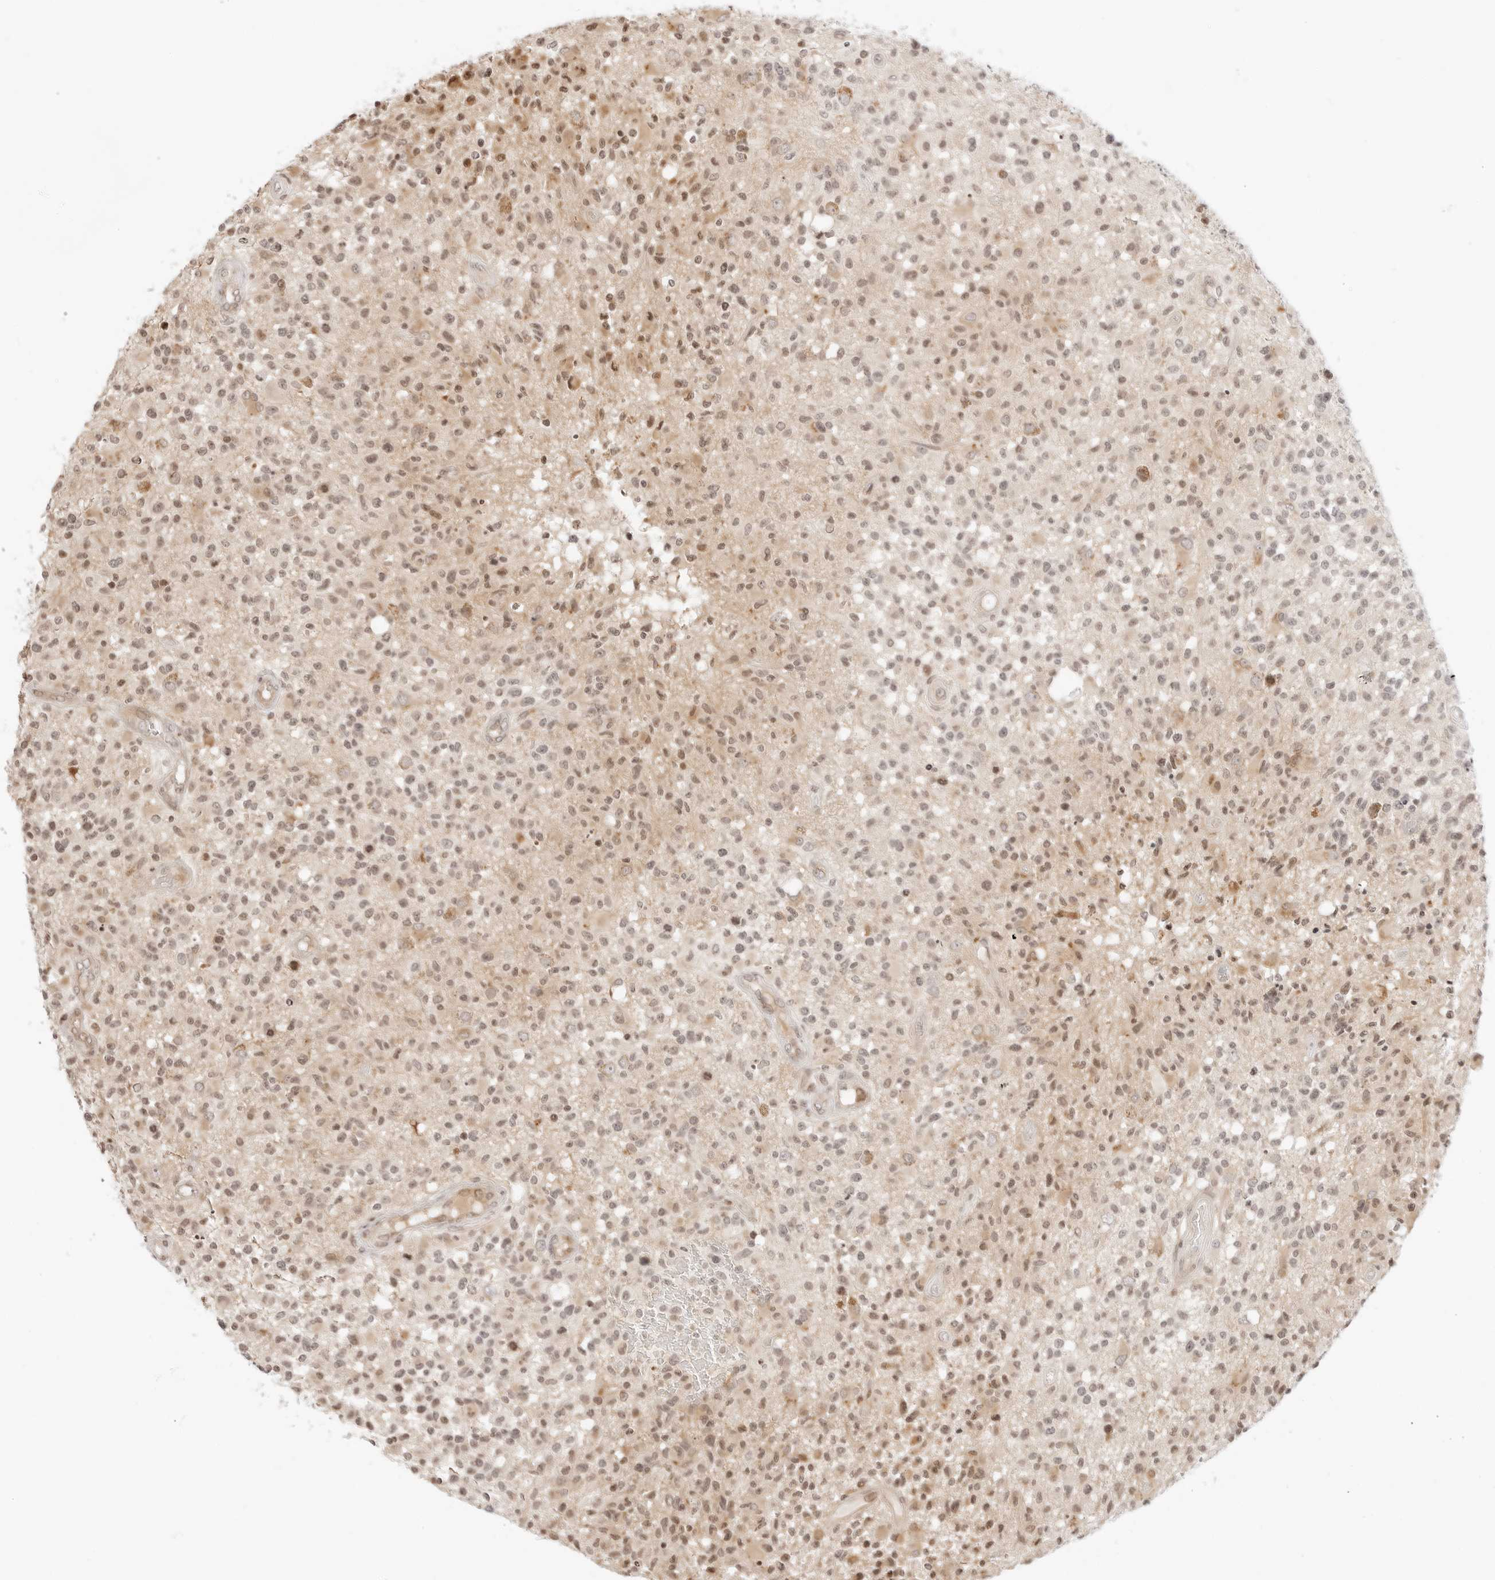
{"staining": {"intensity": "moderate", "quantity": "<25%", "location": "cytoplasmic/membranous,nuclear"}, "tissue": "glioma", "cell_type": "Tumor cells", "image_type": "cancer", "snomed": [{"axis": "morphology", "description": "Glioma, malignant, High grade"}, {"axis": "morphology", "description": "Glioblastoma, NOS"}, {"axis": "topography", "description": "Brain"}], "caption": "An IHC histopathology image of neoplastic tissue is shown. Protein staining in brown shows moderate cytoplasmic/membranous and nuclear positivity in glioma within tumor cells.", "gene": "RPS6KL1", "patient": {"sex": "male", "age": 60}}